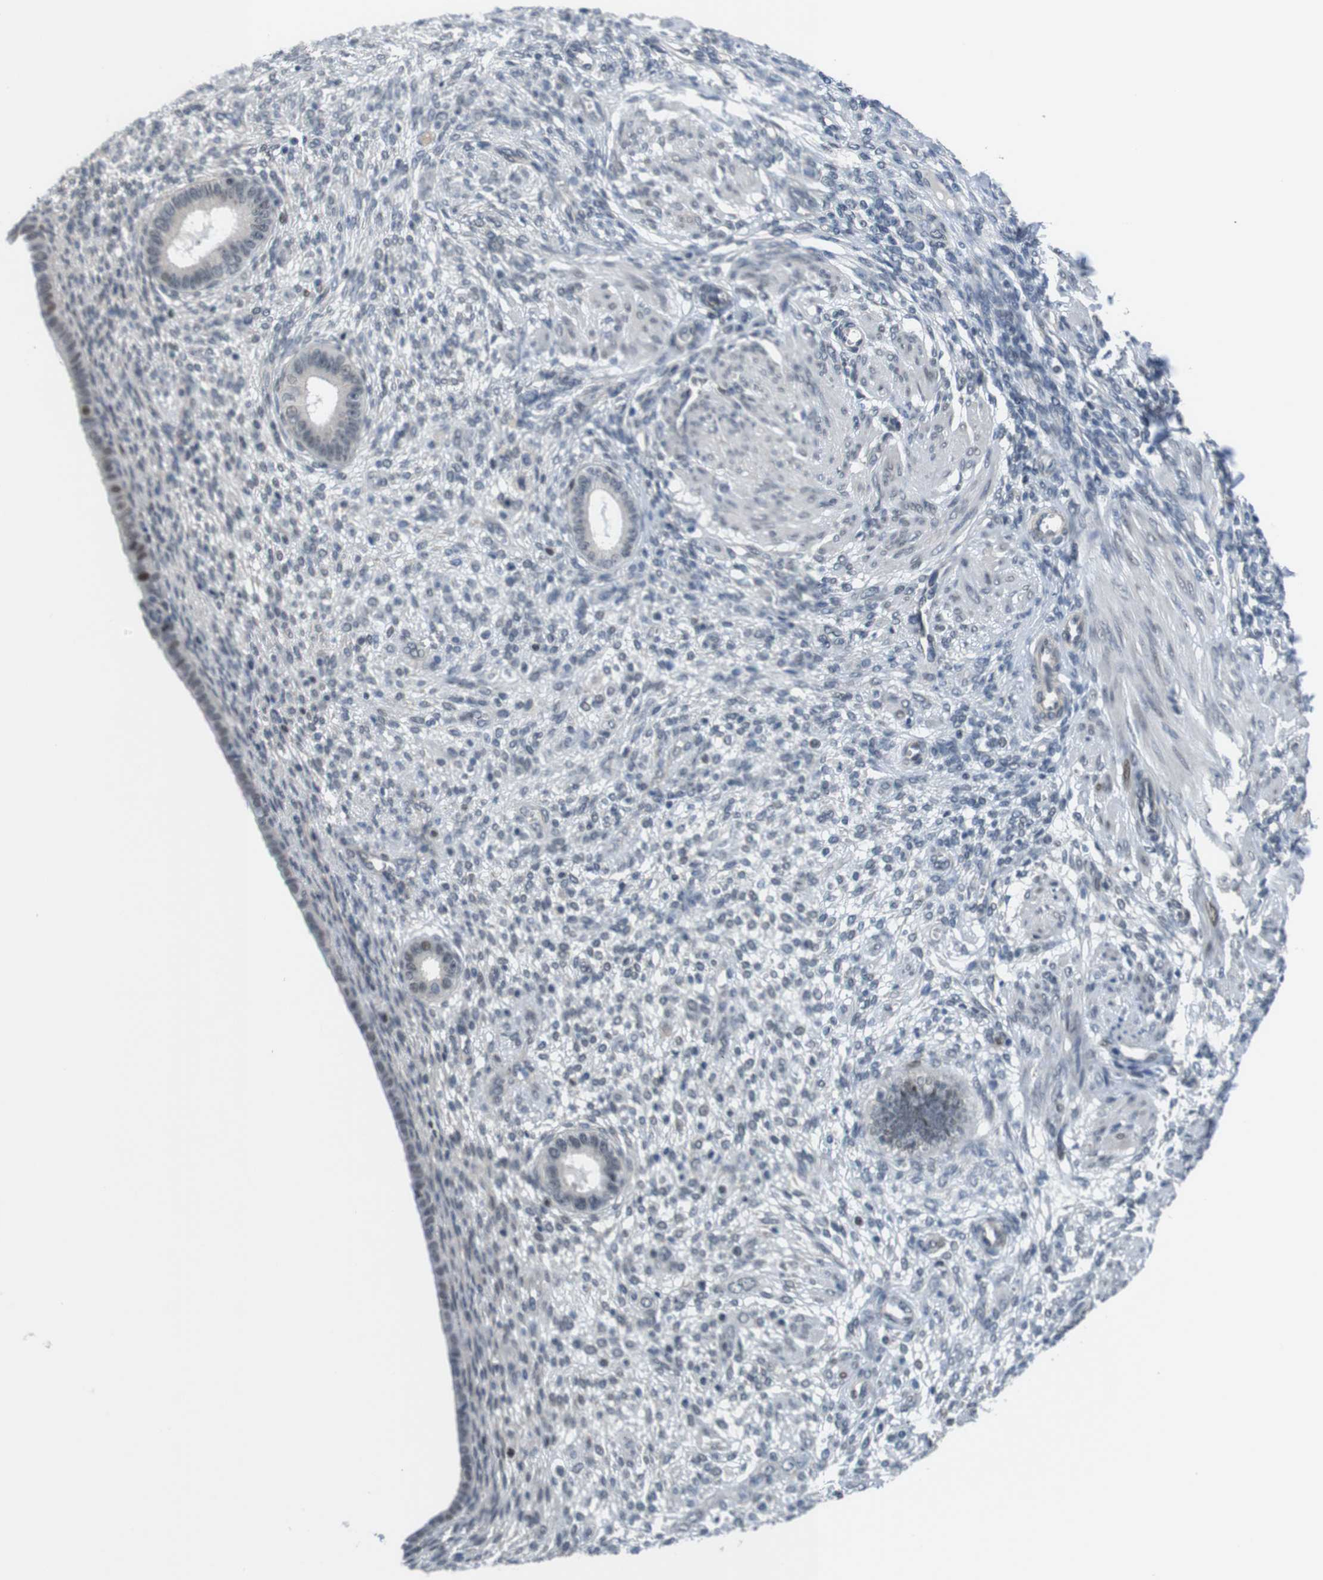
{"staining": {"intensity": "negative", "quantity": "none", "location": "none"}, "tissue": "endometrium", "cell_type": "Cells in endometrial stroma", "image_type": "normal", "snomed": [{"axis": "morphology", "description": "Normal tissue, NOS"}, {"axis": "topography", "description": "Endometrium"}], "caption": "High power microscopy micrograph of an immunohistochemistry (IHC) micrograph of benign endometrium, revealing no significant expression in cells in endometrial stroma.", "gene": "SMCO2", "patient": {"sex": "female", "age": 72}}